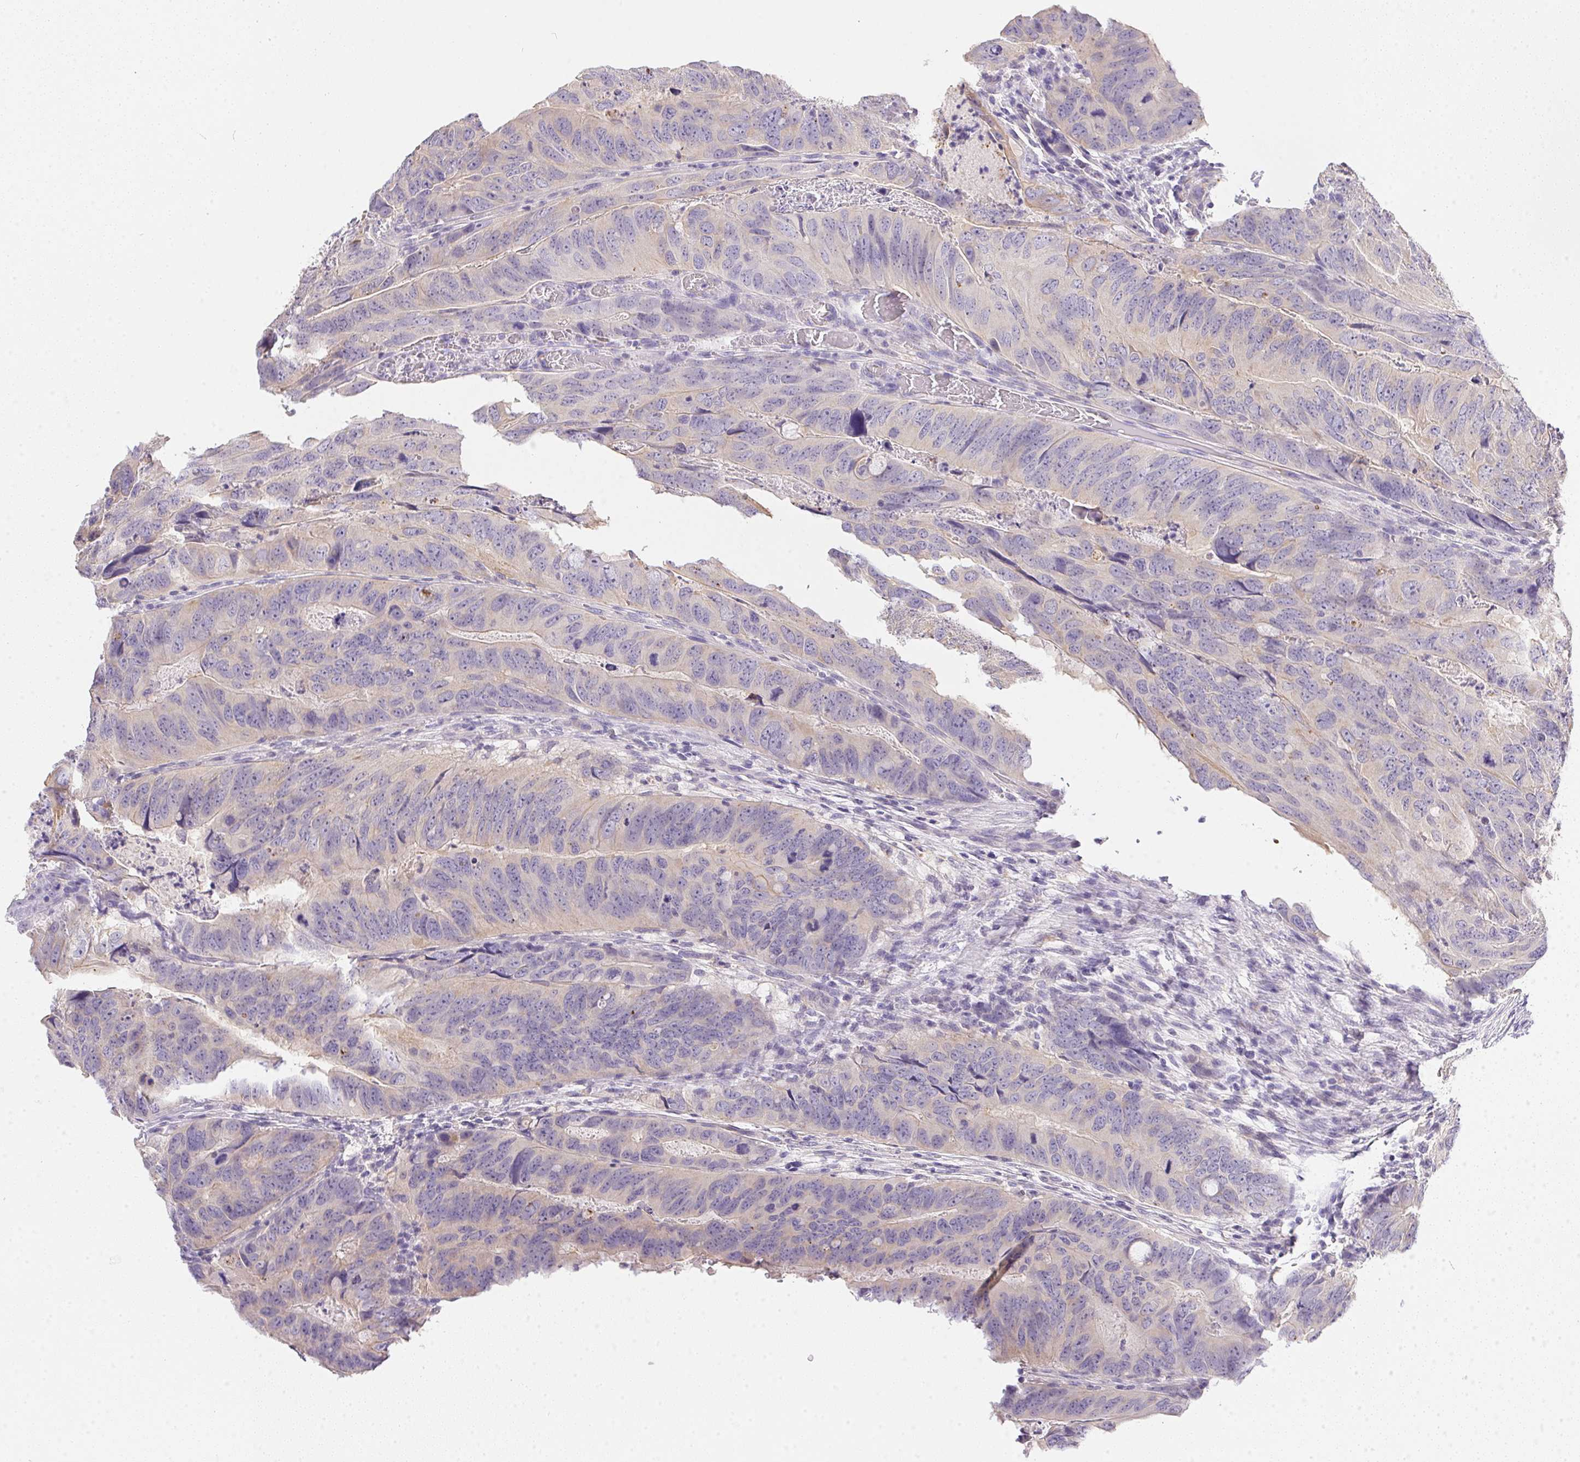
{"staining": {"intensity": "negative", "quantity": "none", "location": "none"}, "tissue": "colorectal cancer", "cell_type": "Tumor cells", "image_type": "cancer", "snomed": [{"axis": "morphology", "description": "Adenocarcinoma, NOS"}, {"axis": "topography", "description": "Colon"}], "caption": "A photomicrograph of human colorectal cancer is negative for staining in tumor cells.", "gene": "SLC17A7", "patient": {"sex": "male", "age": 79}}